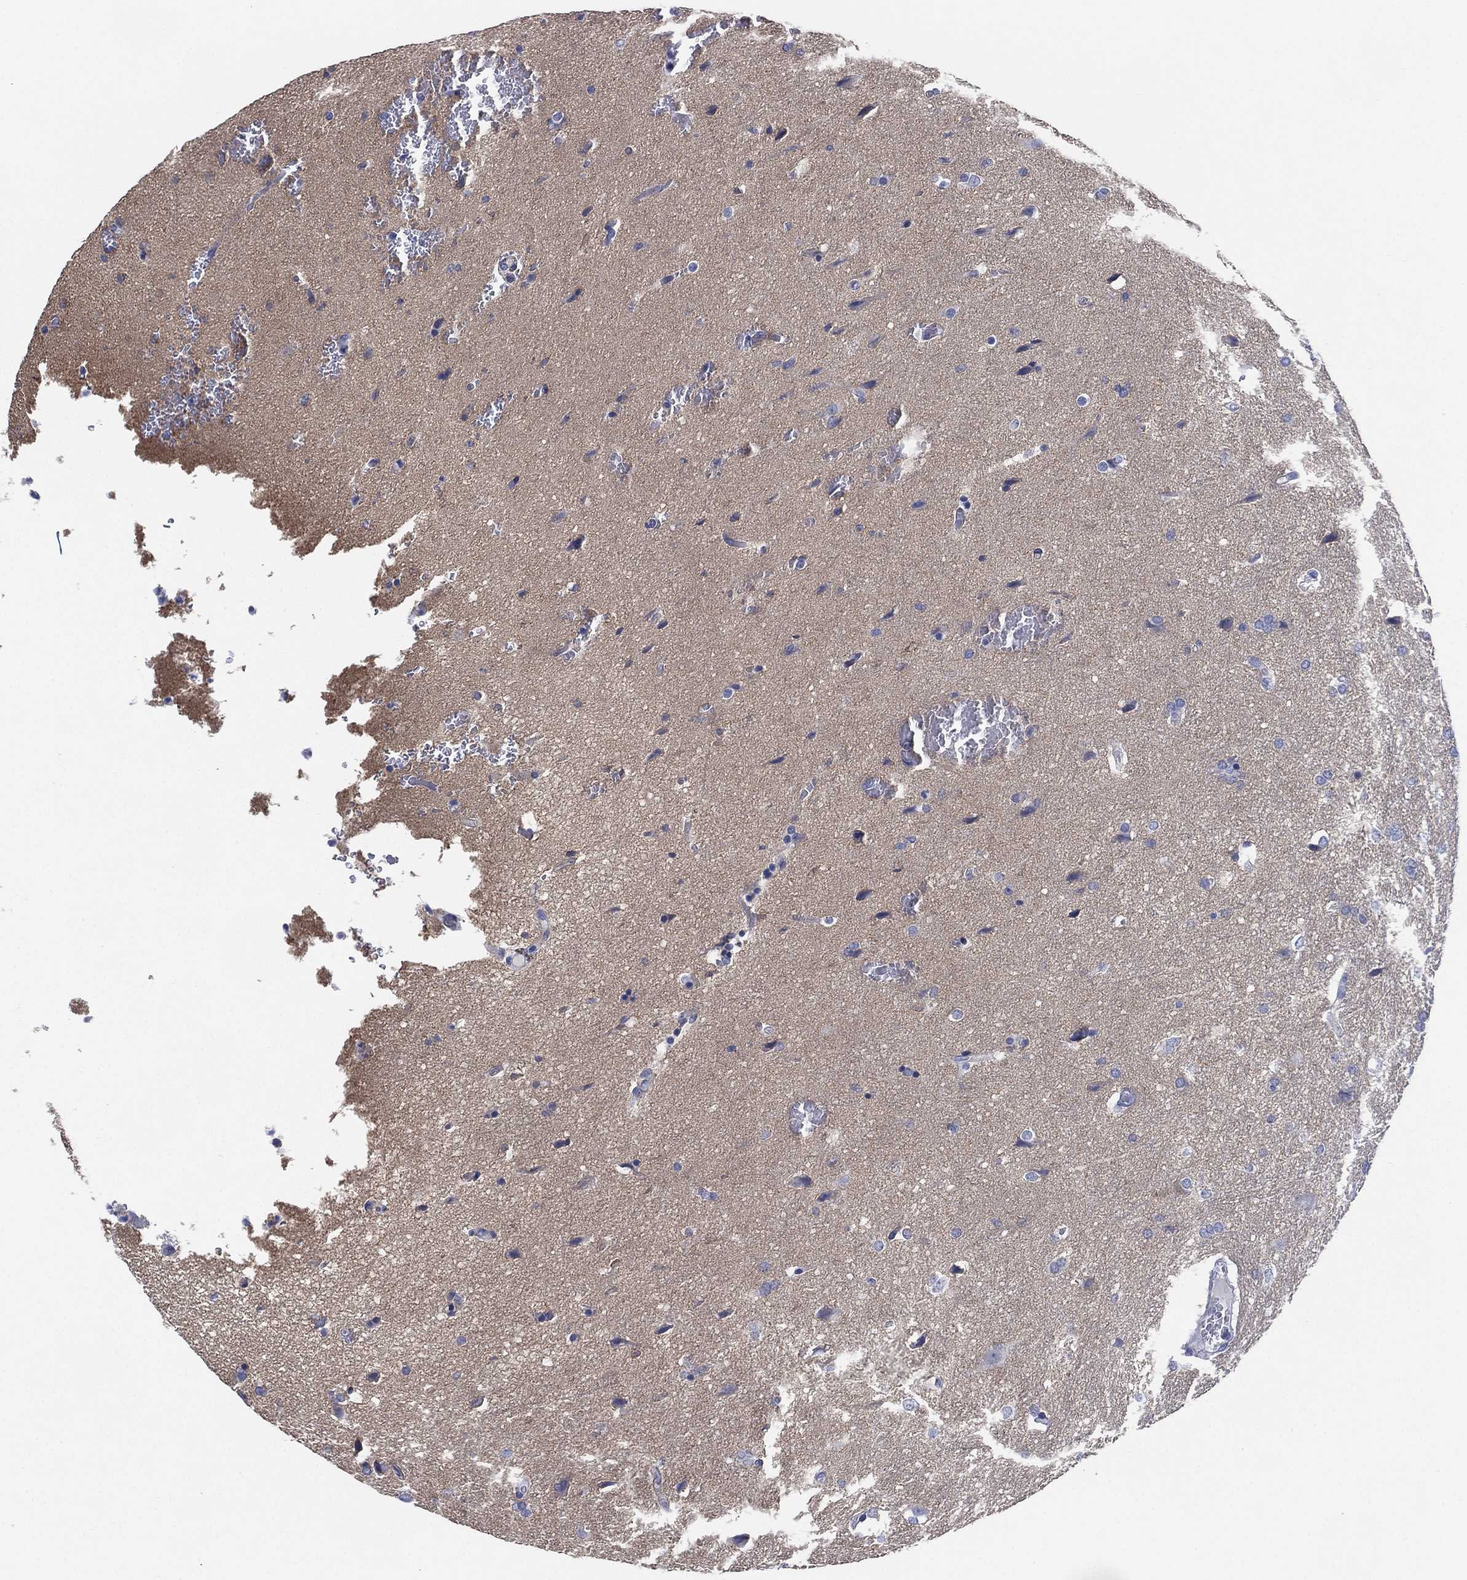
{"staining": {"intensity": "negative", "quantity": "none", "location": "none"}, "tissue": "glioma", "cell_type": "Tumor cells", "image_type": "cancer", "snomed": [{"axis": "morphology", "description": "Glioma, malignant, Low grade"}, {"axis": "topography", "description": "Brain"}], "caption": "Histopathology image shows no protein positivity in tumor cells of malignant glioma (low-grade) tissue.", "gene": "CHRNA3", "patient": {"sex": "female", "age": 32}}